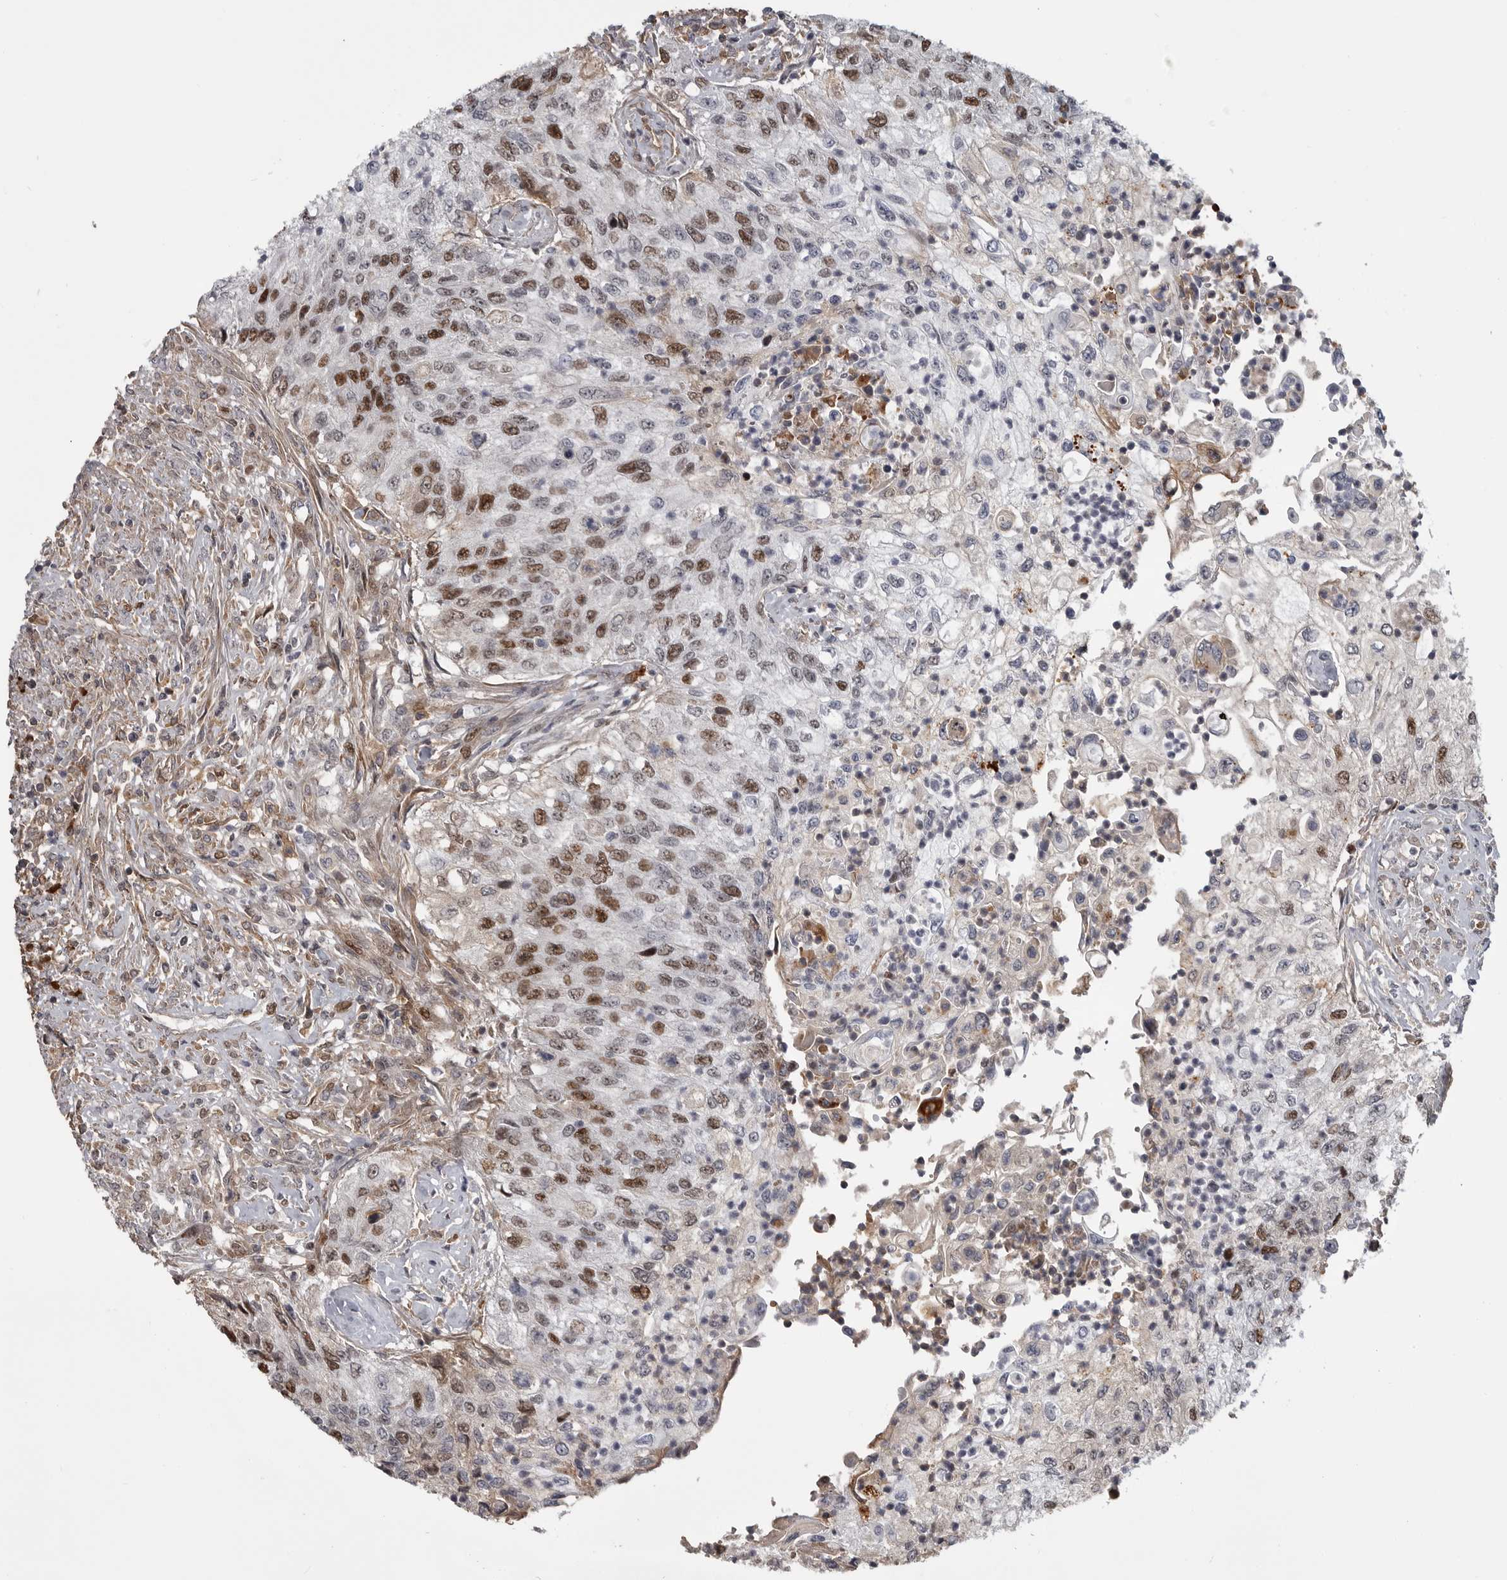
{"staining": {"intensity": "moderate", "quantity": "25%-75%", "location": "nuclear"}, "tissue": "urothelial cancer", "cell_type": "Tumor cells", "image_type": "cancer", "snomed": [{"axis": "morphology", "description": "Urothelial carcinoma, High grade"}, {"axis": "topography", "description": "Urinary bladder"}], "caption": "Human high-grade urothelial carcinoma stained for a protein (brown) shows moderate nuclear positive staining in approximately 25%-75% of tumor cells.", "gene": "ZNF277", "patient": {"sex": "female", "age": 60}}